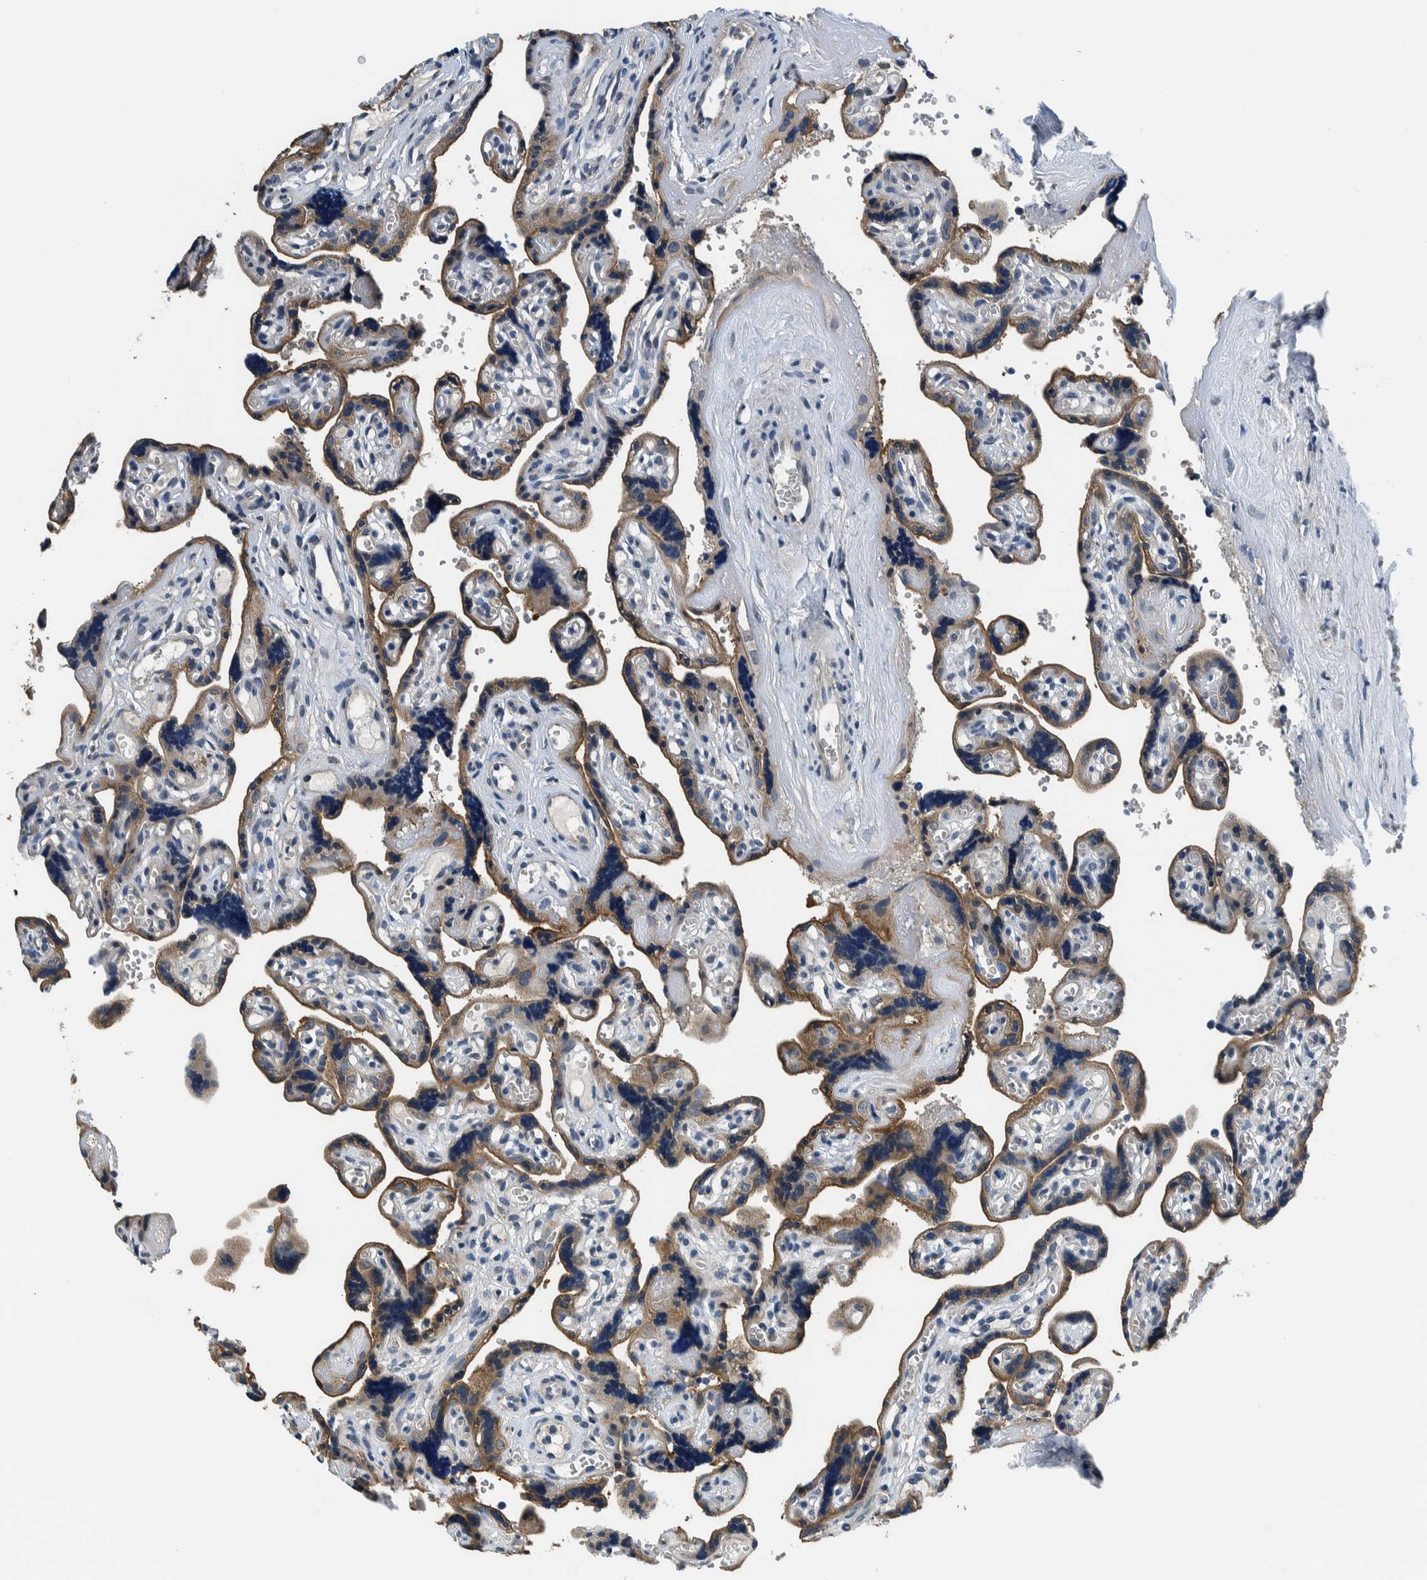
{"staining": {"intensity": "weak", "quantity": "25%-75%", "location": "cytoplasmic/membranous"}, "tissue": "placenta", "cell_type": "Decidual cells", "image_type": "normal", "snomed": [{"axis": "morphology", "description": "Normal tissue, NOS"}, {"axis": "topography", "description": "Placenta"}], "caption": "High-power microscopy captured an immunohistochemistry micrograph of unremarkable placenta, revealing weak cytoplasmic/membranous expression in about 25%-75% of decidual cells.", "gene": "NIBAN2", "patient": {"sex": "female", "age": 30}}